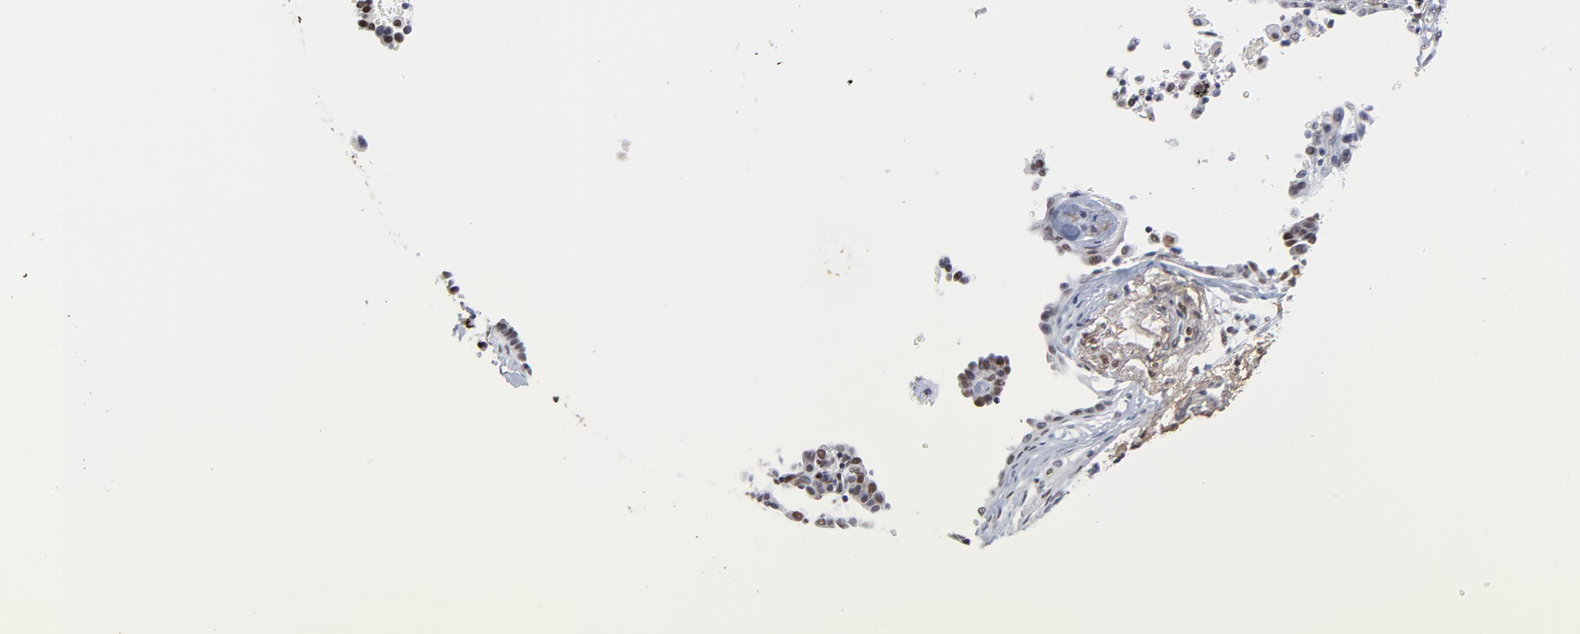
{"staining": {"intensity": "weak", "quantity": "<25%", "location": "nuclear"}, "tissue": "lung cancer", "cell_type": "Tumor cells", "image_type": "cancer", "snomed": [{"axis": "morphology", "description": "Adenocarcinoma, NOS"}, {"axis": "topography", "description": "Lung"}], "caption": "Lung cancer (adenocarcinoma) was stained to show a protein in brown. There is no significant positivity in tumor cells.", "gene": "OGFOD1", "patient": {"sex": "female", "age": 64}}